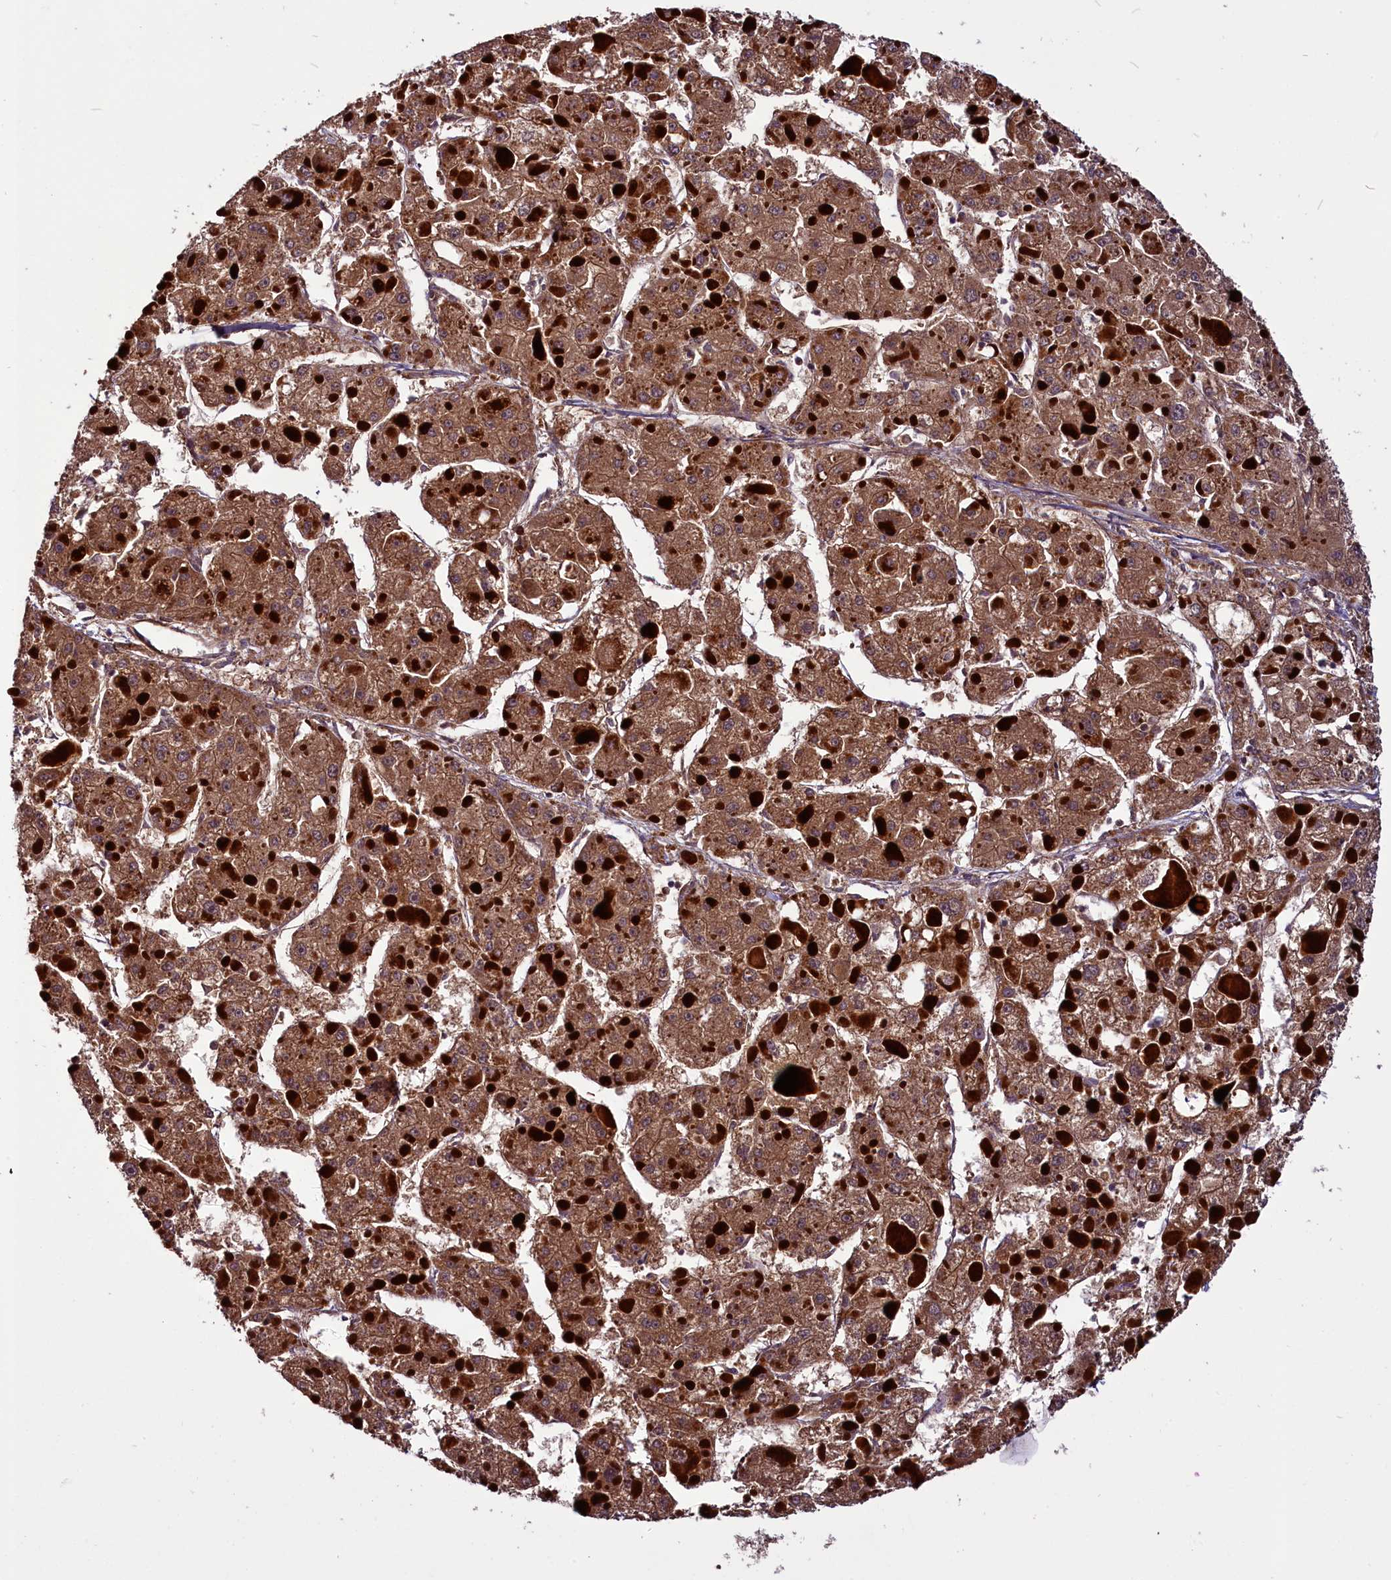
{"staining": {"intensity": "moderate", "quantity": ">75%", "location": "cytoplasmic/membranous"}, "tissue": "liver cancer", "cell_type": "Tumor cells", "image_type": "cancer", "snomed": [{"axis": "morphology", "description": "Carcinoma, Hepatocellular, NOS"}, {"axis": "topography", "description": "Liver"}], "caption": "The histopathology image exhibits a brown stain indicating the presence of a protein in the cytoplasmic/membranous of tumor cells in liver cancer. The protein of interest is shown in brown color, while the nuclei are stained blue.", "gene": "RPUSD2", "patient": {"sex": "female", "age": 73}}